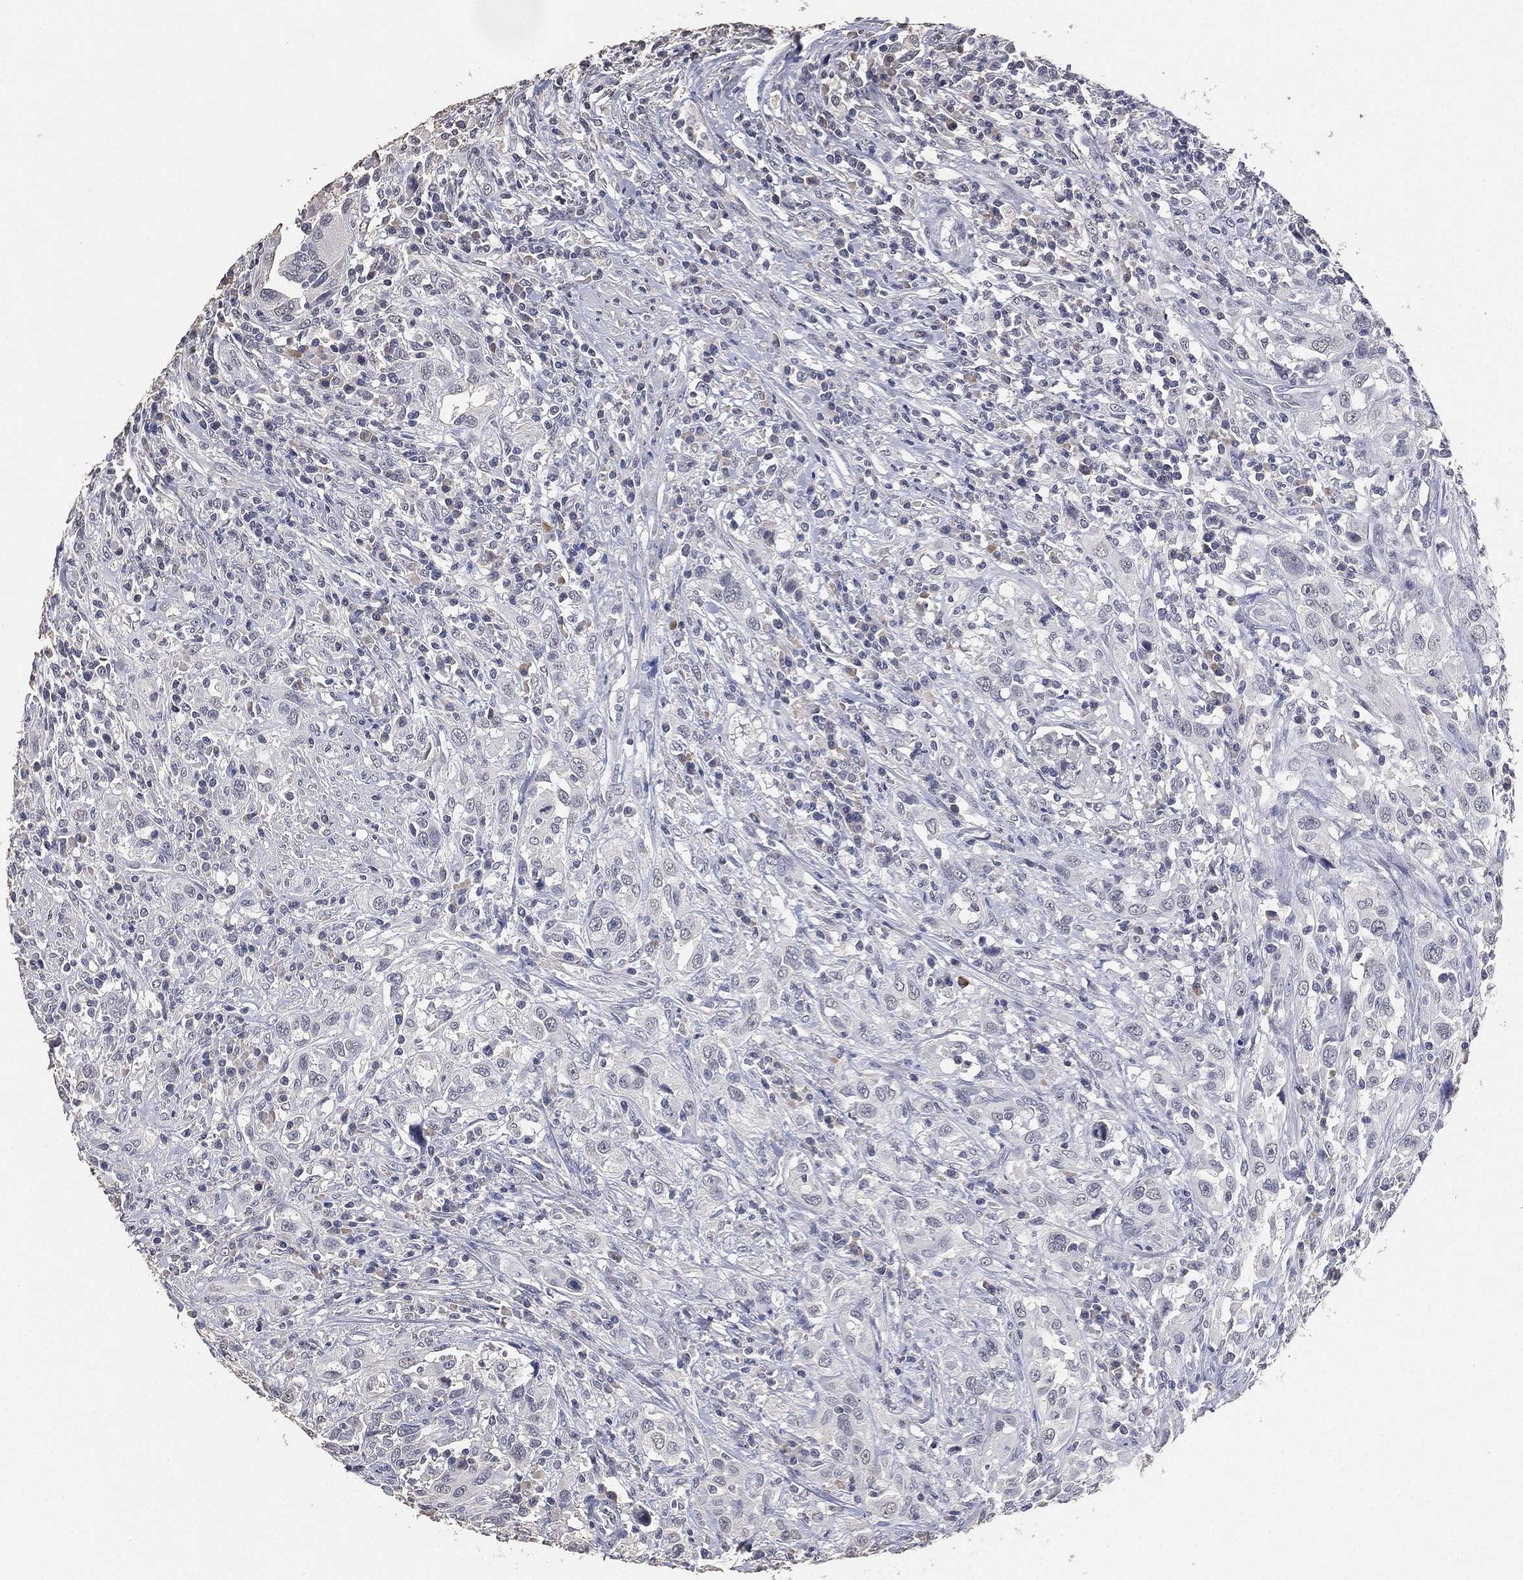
{"staining": {"intensity": "negative", "quantity": "none", "location": "none"}, "tissue": "urothelial cancer", "cell_type": "Tumor cells", "image_type": "cancer", "snomed": [{"axis": "morphology", "description": "Urothelial carcinoma, NOS"}, {"axis": "morphology", "description": "Urothelial carcinoma, High grade"}, {"axis": "topography", "description": "Urinary bladder"}], "caption": "Image shows no protein staining in tumor cells of urothelial carcinoma (high-grade) tissue. (Stains: DAB immunohistochemistry with hematoxylin counter stain, Microscopy: brightfield microscopy at high magnification).", "gene": "DSG1", "patient": {"sex": "female", "age": 64}}